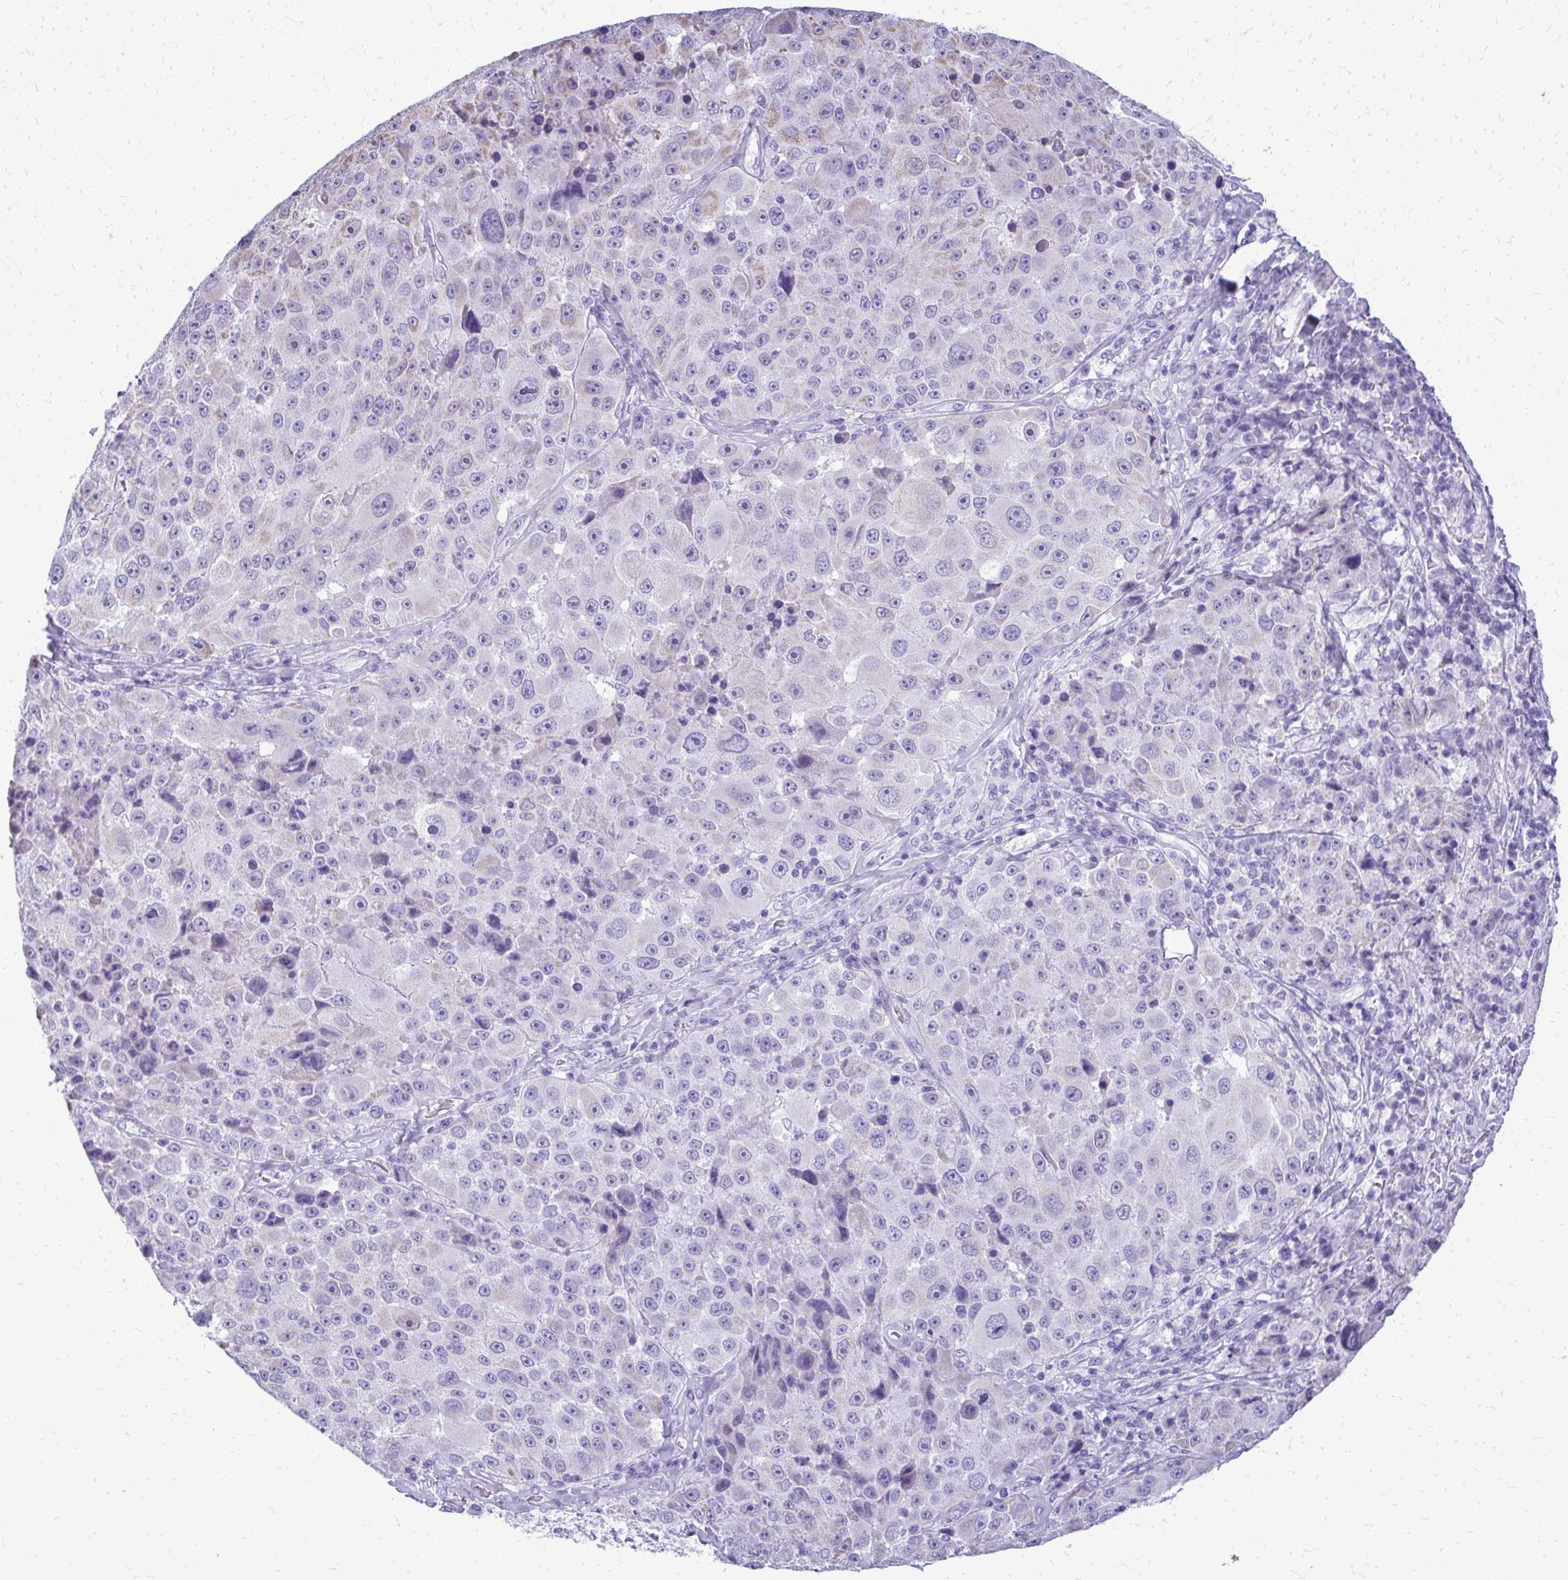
{"staining": {"intensity": "negative", "quantity": "none", "location": "none"}, "tissue": "melanoma", "cell_type": "Tumor cells", "image_type": "cancer", "snomed": [{"axis": "morphology", "description": "Malignant melanoma, Metastatic site"}, {"axis": "topography", "description": "Lymph node"}], "caption": "IHC of human melanoma reveals no staining in tumor cells.", "gene": "RALYL", "patient": {"sex": "male", "age": 62}}